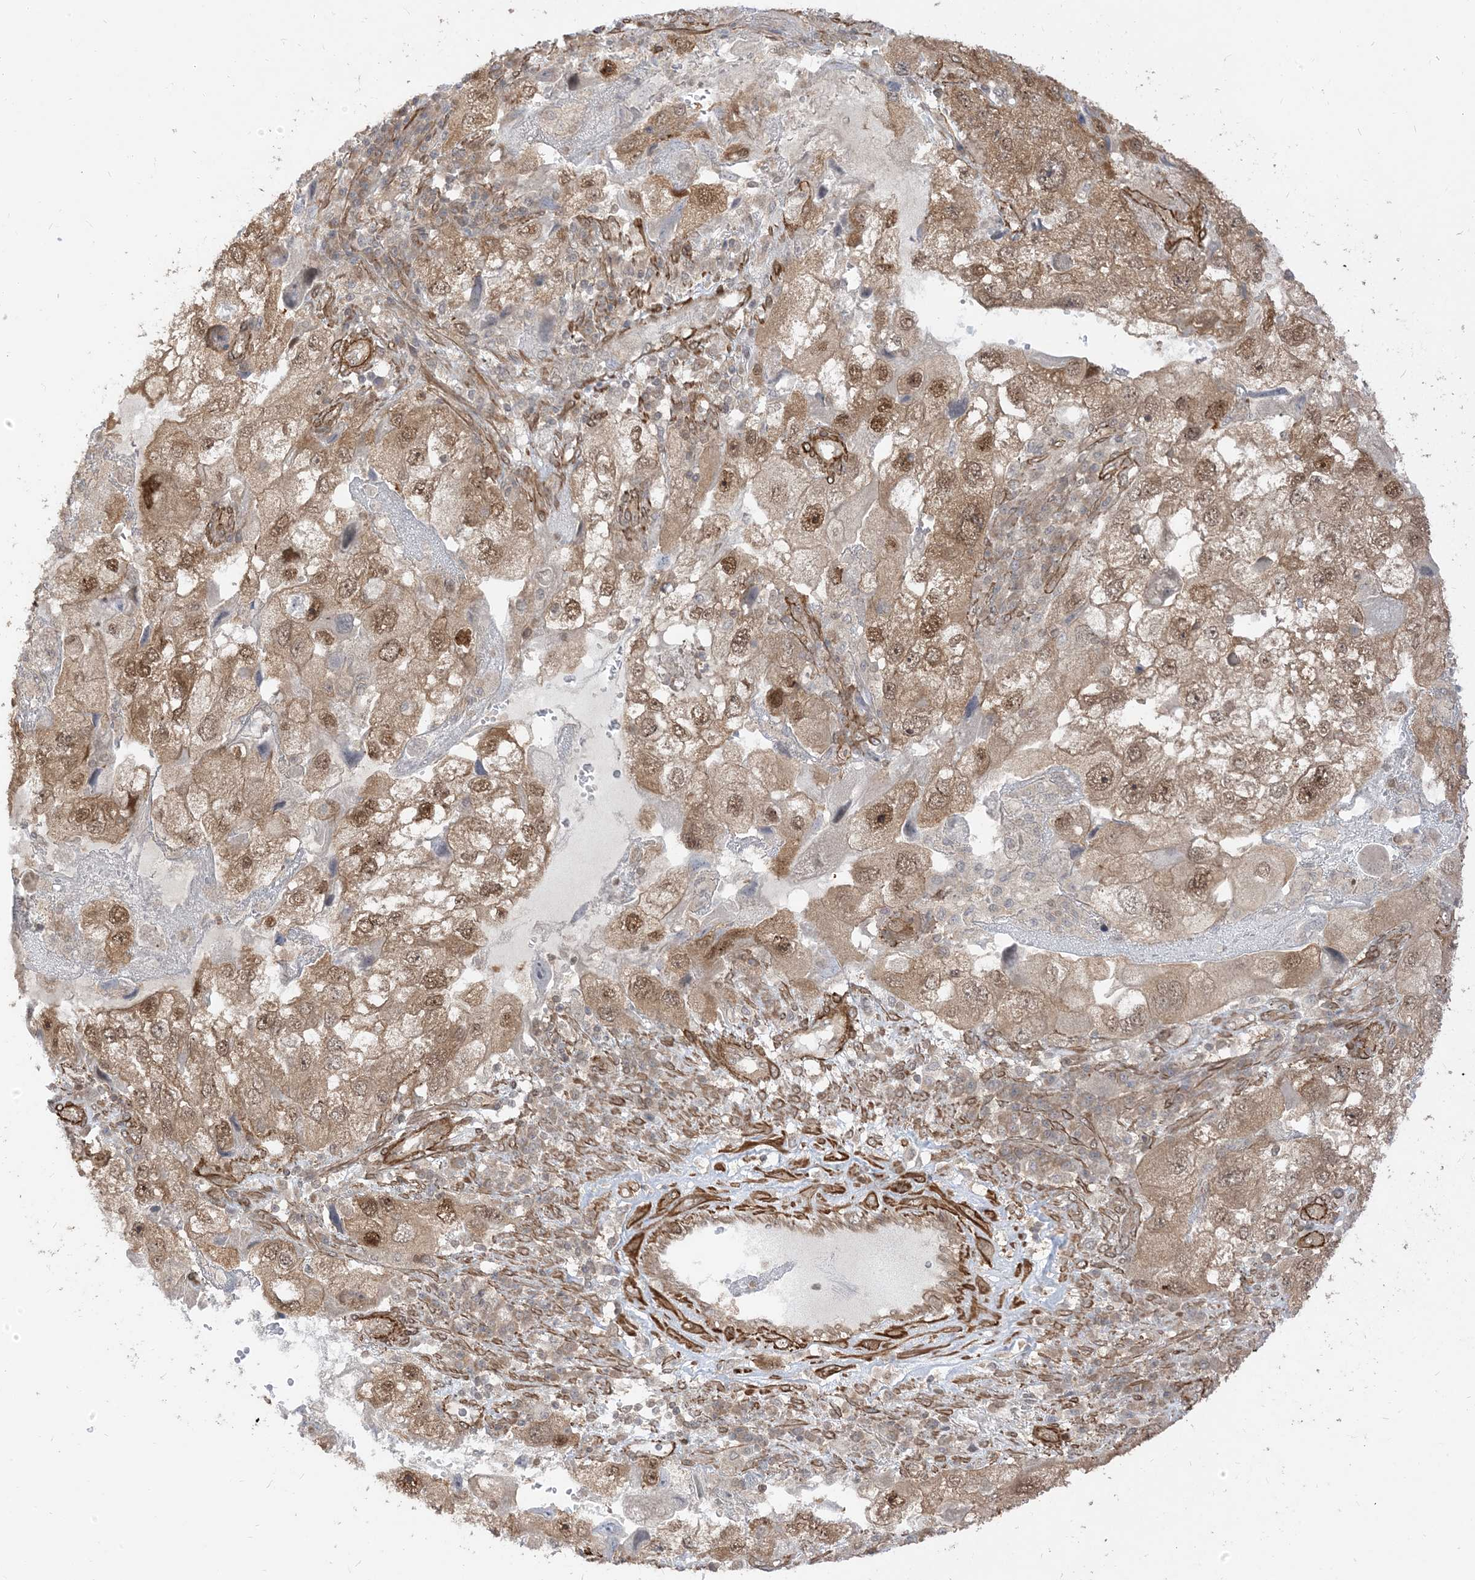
{"staining": {"intensity": "moderate", "quantity": ">75%", "location": "cytoplasmic/membranous,nuclear"}, "tissue": "endometrial cancer", "cell_type": "Tumor cells", "image_type": "cancer", "snomed": [{"axis": "morphology", "description": "Adenocarcinoma, NOS"}, {"axis": "topography", "description": "Endometrium"}], "caption": "Tumor cells show medium levels of moderate cytoplasmic/membranous and nuclear expression in approximately >75% of cells in human adenocarcinoma (endometrial). The staining was performed using DAB to visualize the protein expression in brown, while the nuclei were stained in blue with hematoxylin (Magnification: 20x).", "gene": "TBCC", "patient": {"sex": "female", "age": 49}}